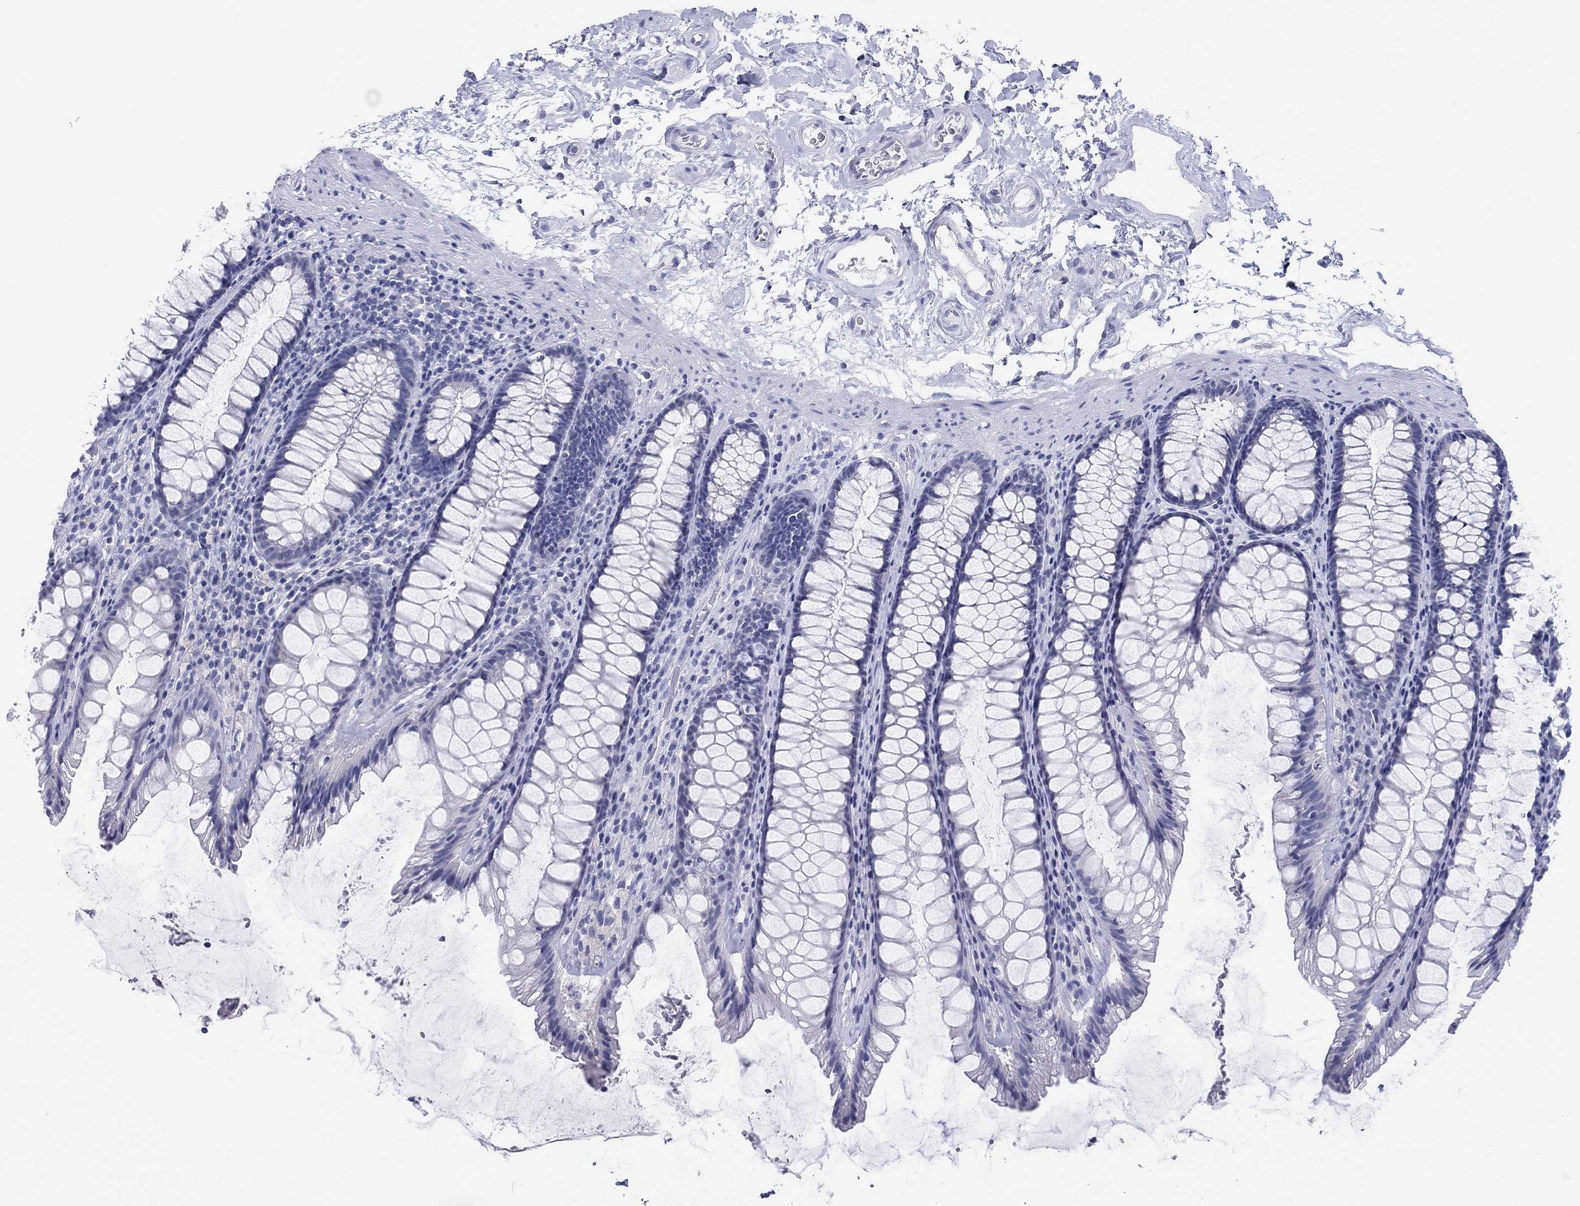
{"staining": {"intensity": "negative", "quantity": "none", "location": "none"}, "tissue": "rectum", "cell_type": "Glandular cells", "image_type": "normal", "snomed": [{"axis": "morphology", "description": "Normal tissue, NOS"}, {"axis": "topography", "description": "Rectum"}], "caption": "High power microscopy micrograph of an immunohistochemistry (IHC) micrograph of benign rectum, revealing no significant staining in glandular cells.", "gene": "ERICH3", "patient": {"sex": "male", "age": 72}}